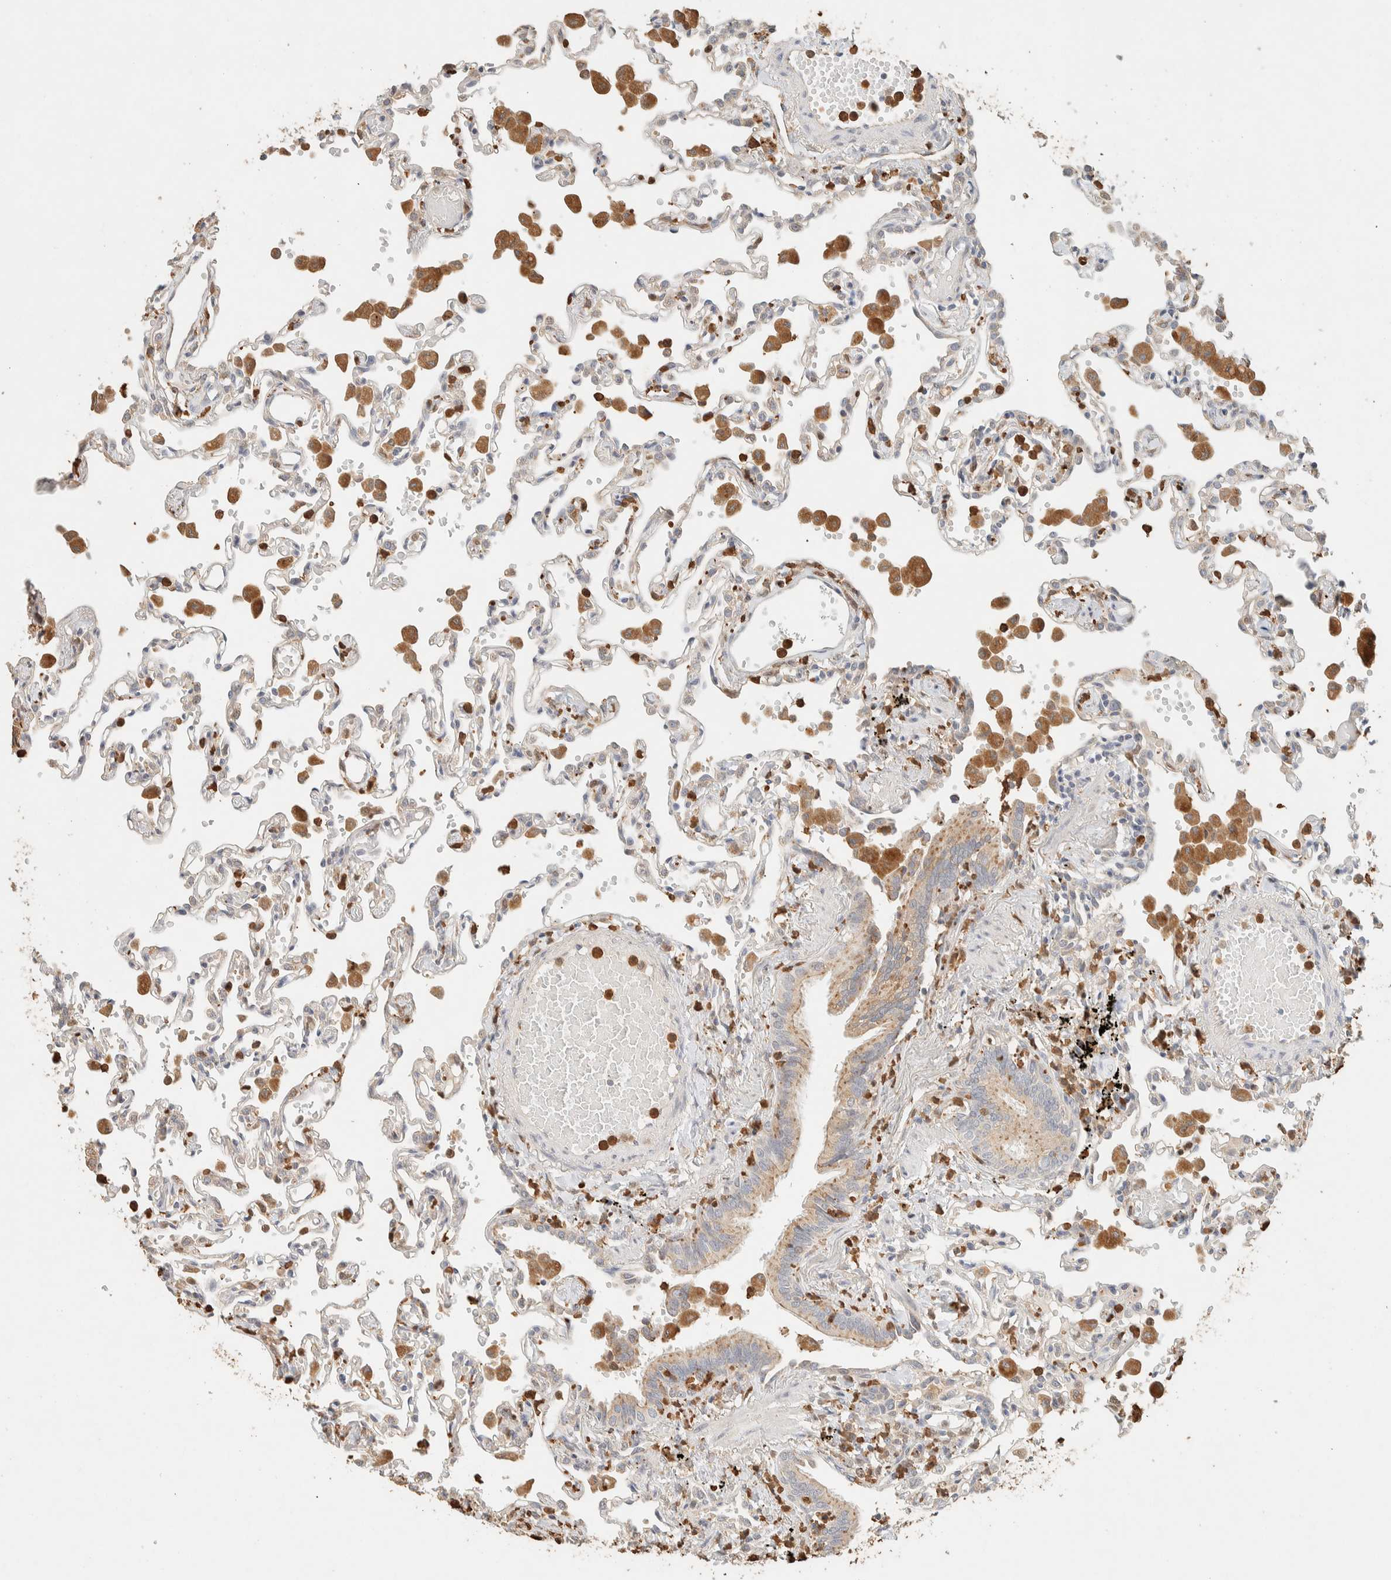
{"staining": {"intensity": "negative", "quantity": "none", "location": "none"}, "tissue": "lung", "cell_type": "Alveolar cells", "image_type": "normal", "snomed": [{"axis": "morphology", "description": "Normal tissue, NOS"}, {"axis": "topography", "description": "Bronchus"}, {"axis": "topography", "description": "Lung"}], "caption": "Immunohistochemical staining of benign lung exhibits no significant positivity in alveolar cells.", "gene": "TTC3", "patient": {"sex": "female", "age": 49}}